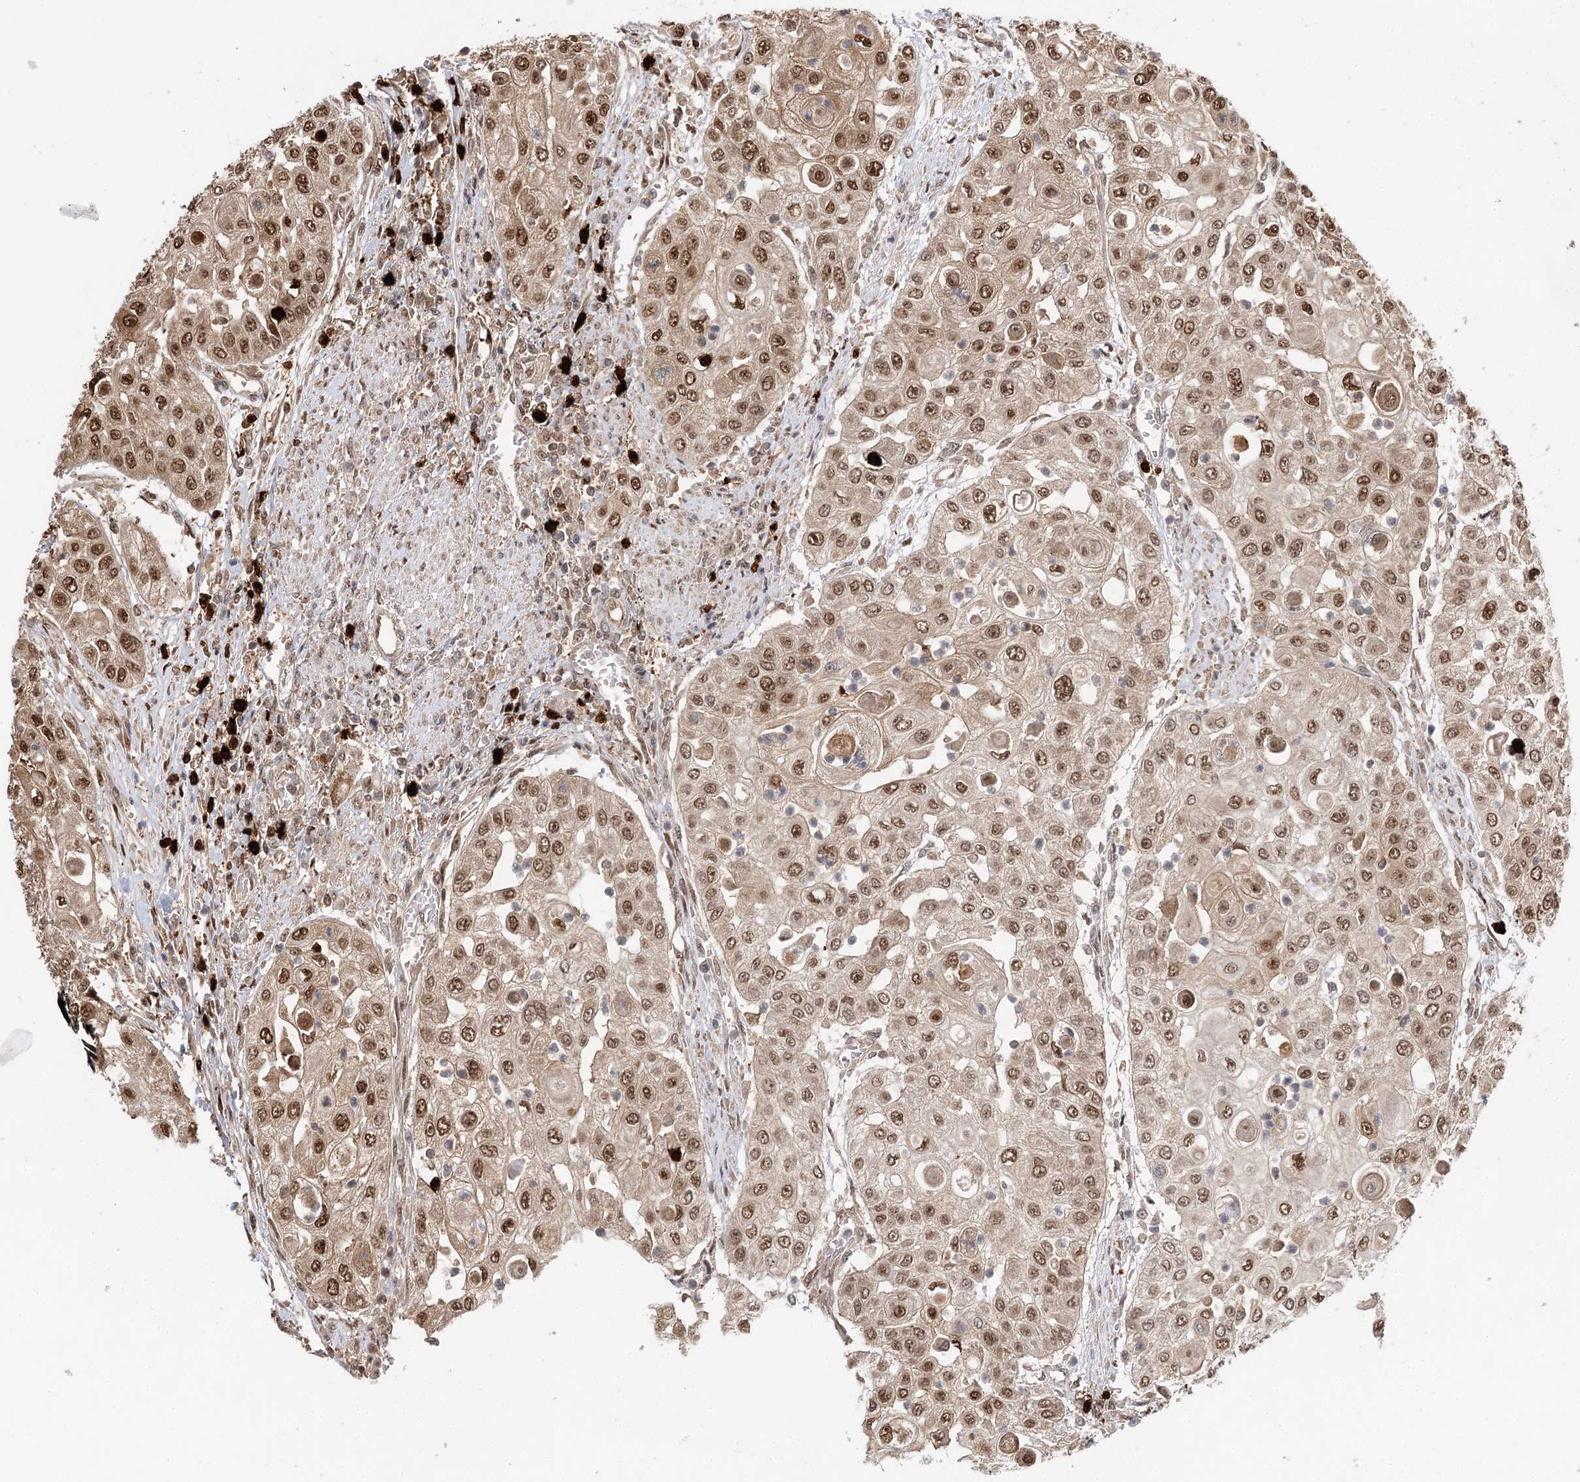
{"staining": {"intensity": "moderate", "quantity": ">75%", "location": "nuclear"}, "tissue": "urothelial cancer", "cell_type": "Tumor cells", "image_type": "cancer", "snomed": [{"axis": "morphology", "description": "Urothelial carcinoma, High grade"}, {"axis": "topography", "description": "Urinary bladder"}], "caption": "Approximately >75% of tumor cells in urothelial carcinoma (high-grade) reveal moderate nuclear protein positivity as visualized by brown immunohistochemical staining.", "gene": "N6AMT1", "patient": {"sex": "female", "age": 79}}